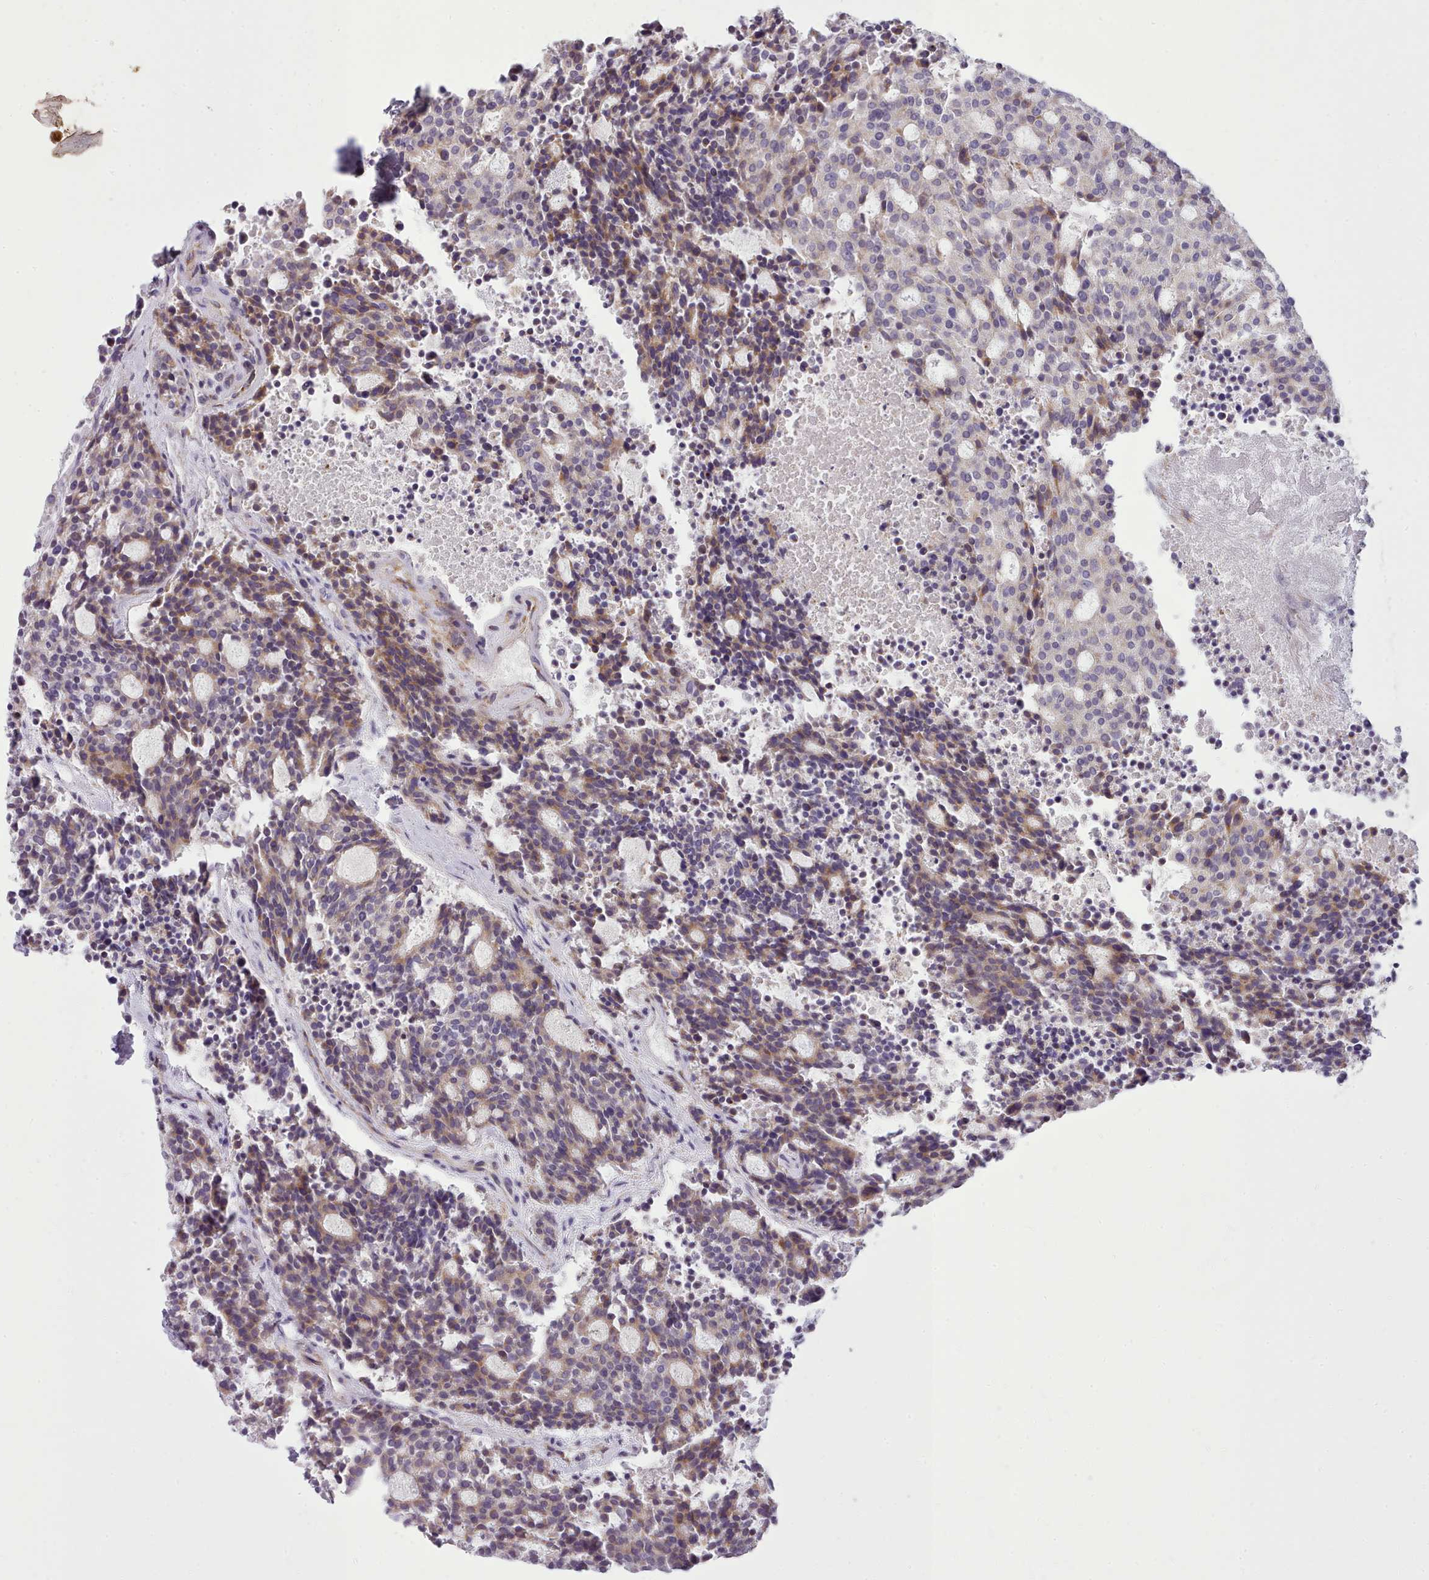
{"staining": {"intensity": "moderate", "quantity": "25%-75%", "location": "cytoplasmic/membranous"}, "tissue": "carcinoid", "cell_type": "Tumor cells", "image_type": "cancer", "snomed": [{"axis": "morphology", "description": "Carcinoid, malignant, NOS"}, {"axis": "topography", "description": "Pancreas"}], "caption": "IHC (DAB) staining of human malignant carcinoid demonstrates moderate cytoplasmic/membranous protein expression in approximately 25%-75% of tumor cells. The protein of interest is stained brown, and the nuclei are stained in blue (DAB IHC with brightfield microscopy, high magnification).", "gene": "FAM83E", "patient": {"sex": "female", "age": 54}}